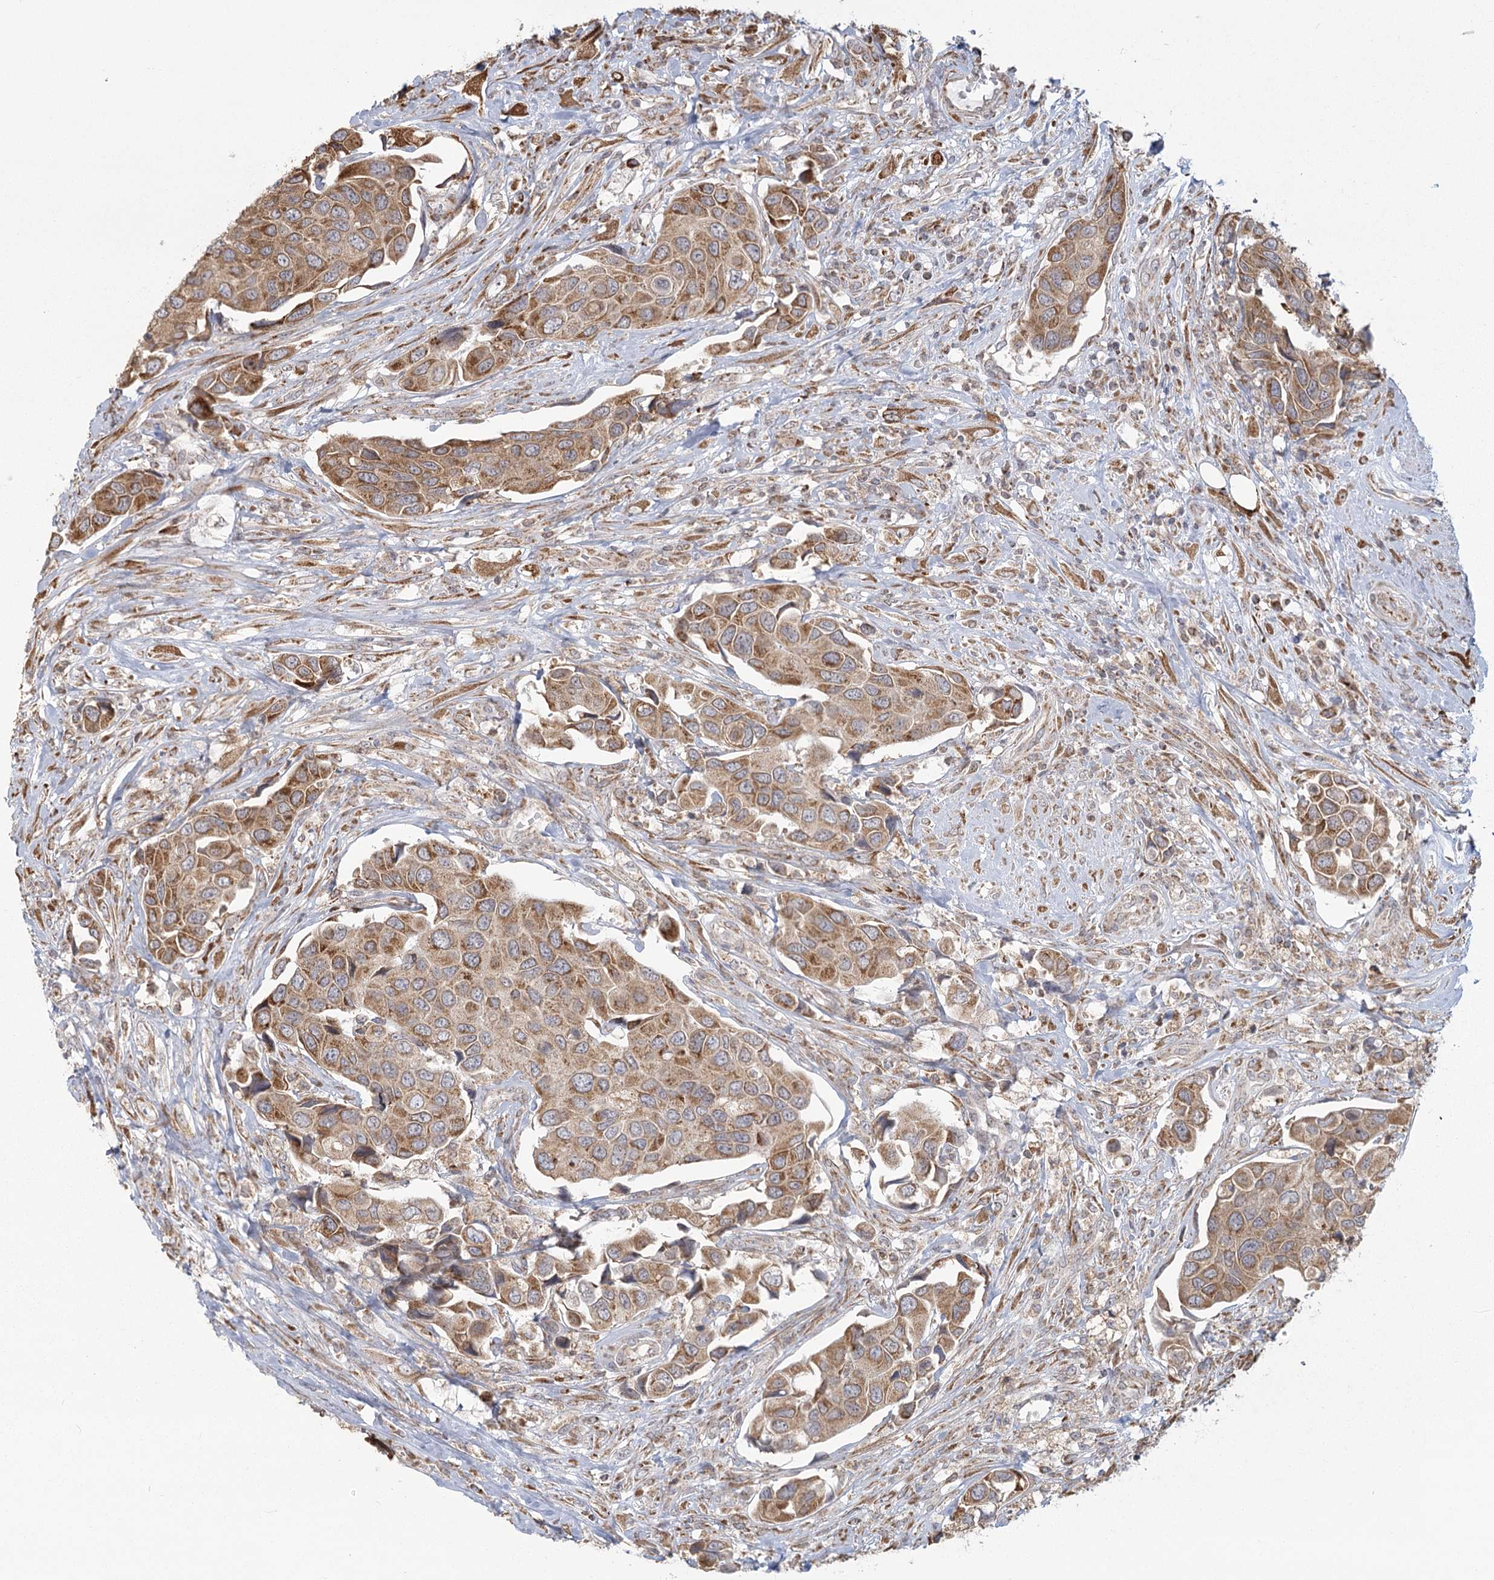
{"staining": {"intensity": "moderate", "quantity": ">75%", "location": "cytoplasmic/membranous"}, "tissue": "urothelial cancer", "cell_type": "Tumor cells", "image_type": "cancer", "snomed": [{"axis": "morphology", "description": "Urothelial carcinoma, High grade"}, {"axis": "topography", "description": "Urinary bladder"}], "caption": "The histopathology image shows a brown stain indicating the presence of a protein in the cytoplasmic/membranous of tumor cells in urothelial cancer.", "gene": "LACTB", "patient": {"sex": "male", "age": 74}}